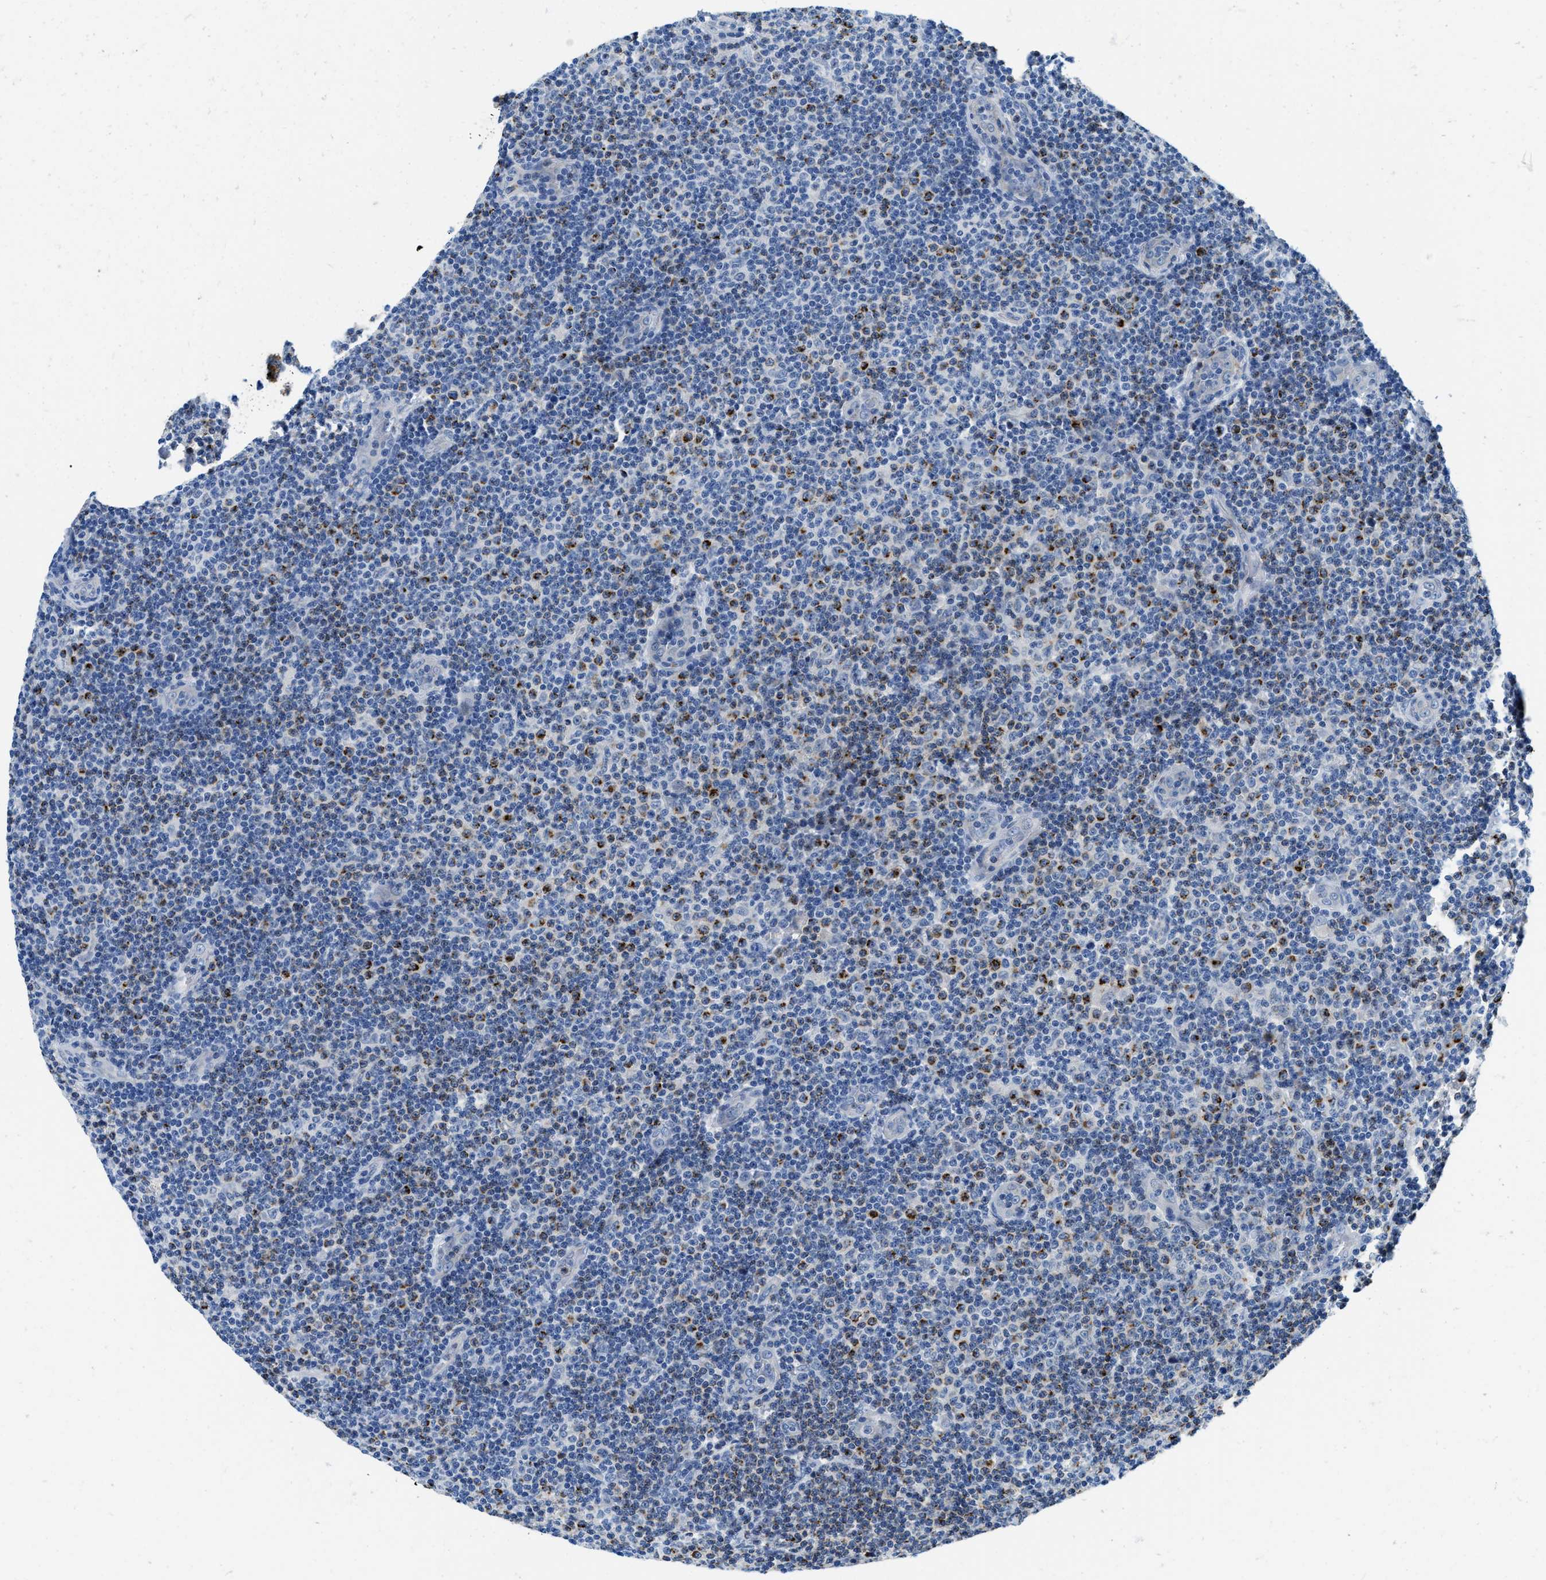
{"staining": {"intensity": "negative", "quantity": "none", "location": "none"}, "tissue": "lymphoma", "cell_type": "Tumor cells", "image_type": "cancer", "snomed": [{"axis": "morphology", "description": "Malignant lymphoma, non-Hodgkin's type, Low grade"}, {"axis": "topography", "description": "Lymph node"}], "caption": "The photomicrograph shows no staining of tumor cells in lymphoma.", "gene": "TSPAN3", "patient": {"sex": "male", "age": 83}}